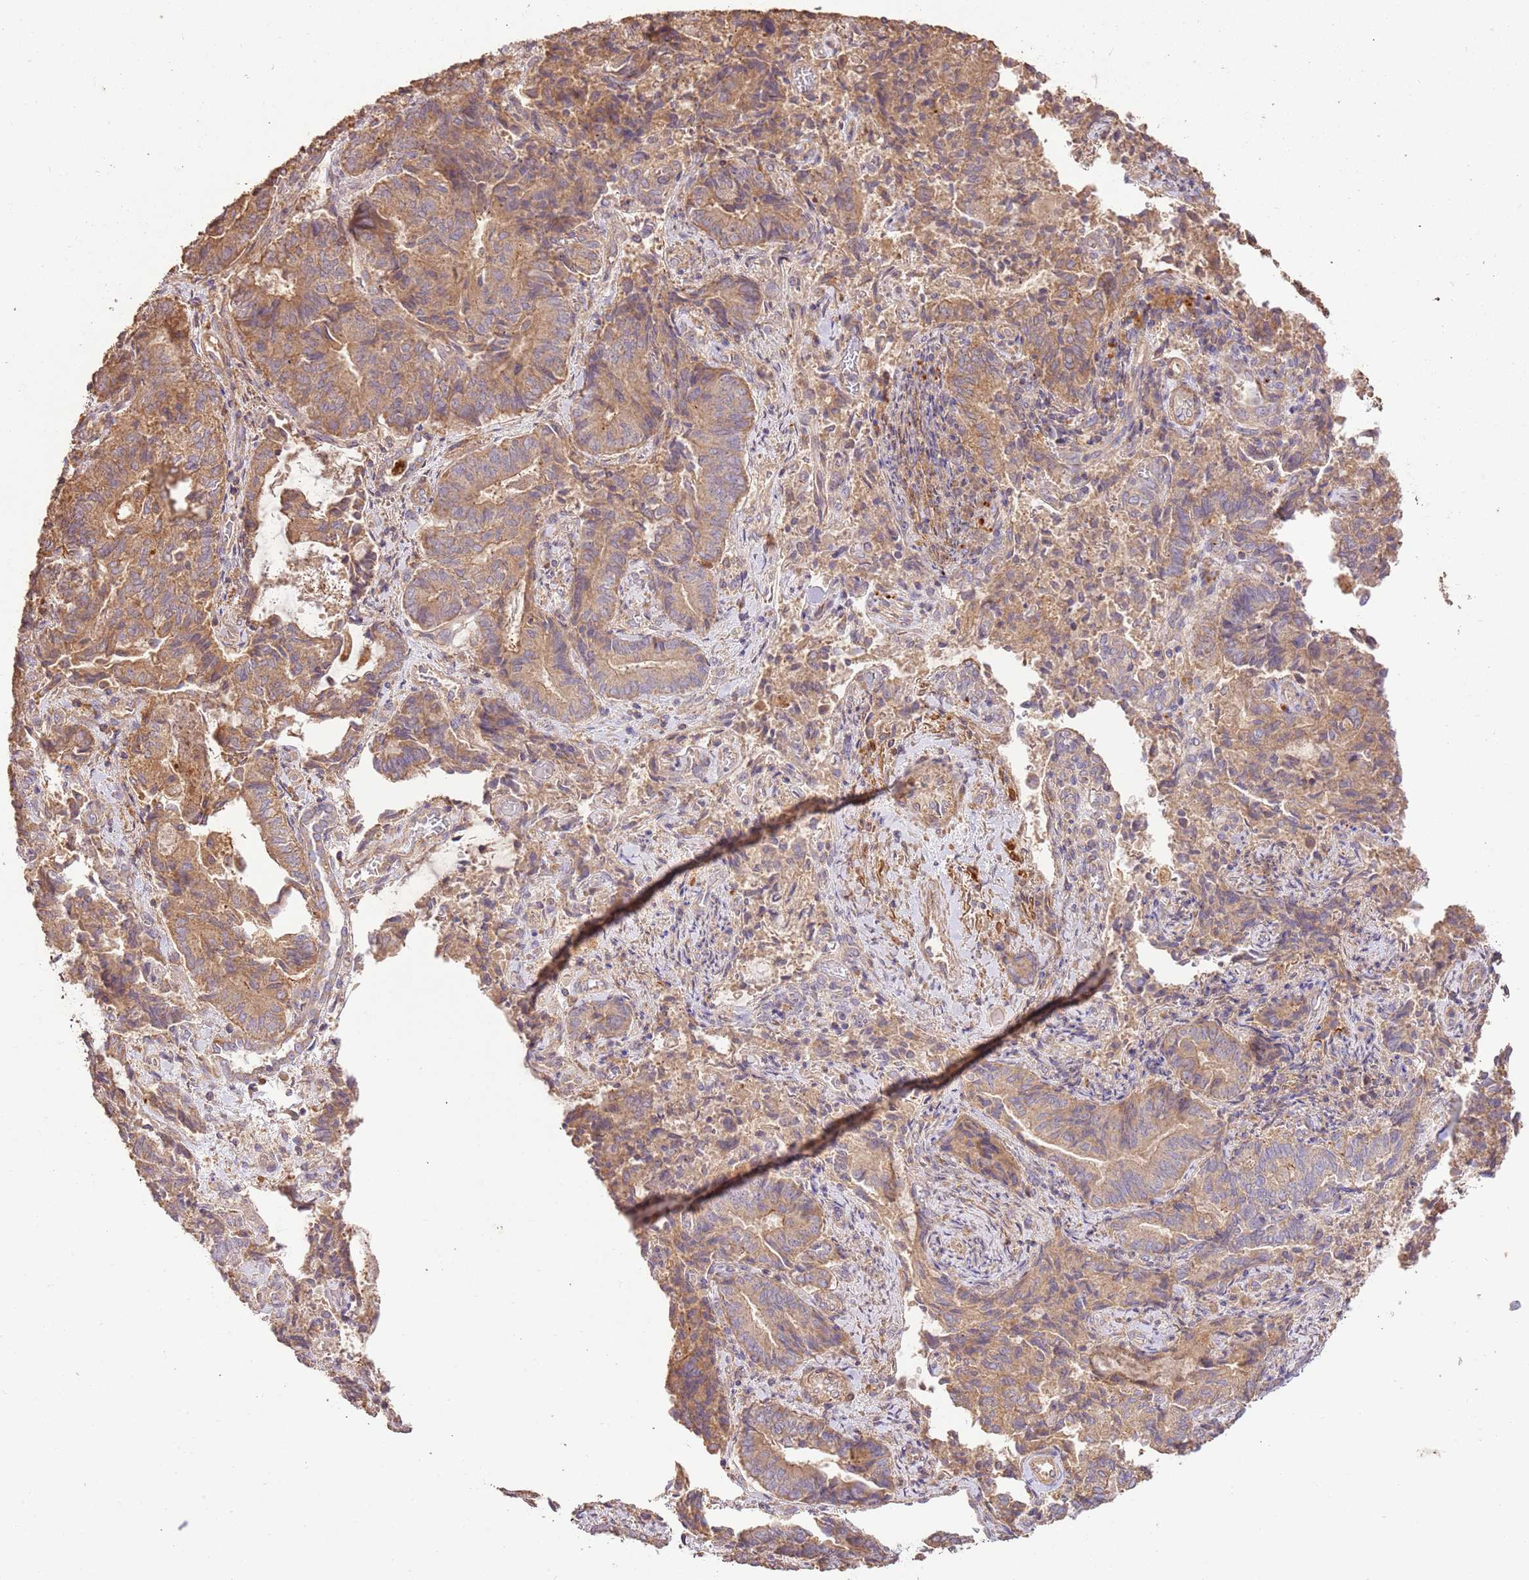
{"staining": {"intensity": "moderate", "quantity": ">75%", "location": "cytoplasmic/membranous"}, "tissue": "endometrial cancer", "cell_type": "Tumor cells", "image_type": "cancer", "snomed": [{"axis": "morphology", "description": "Adenocarcinoma, NOS"}, {"axis": "topography", "description": "Endometrium"}], "caption": "A high-resolution histopathology image shows immunohistochemistry staining of adenocarcinoma (endometrial), which reveals moderate cytoplasmic/membranous positivity in about >75% of tumor cells.", "gene": "CEP55", "patient": {"sex": "female", "age": 80}}